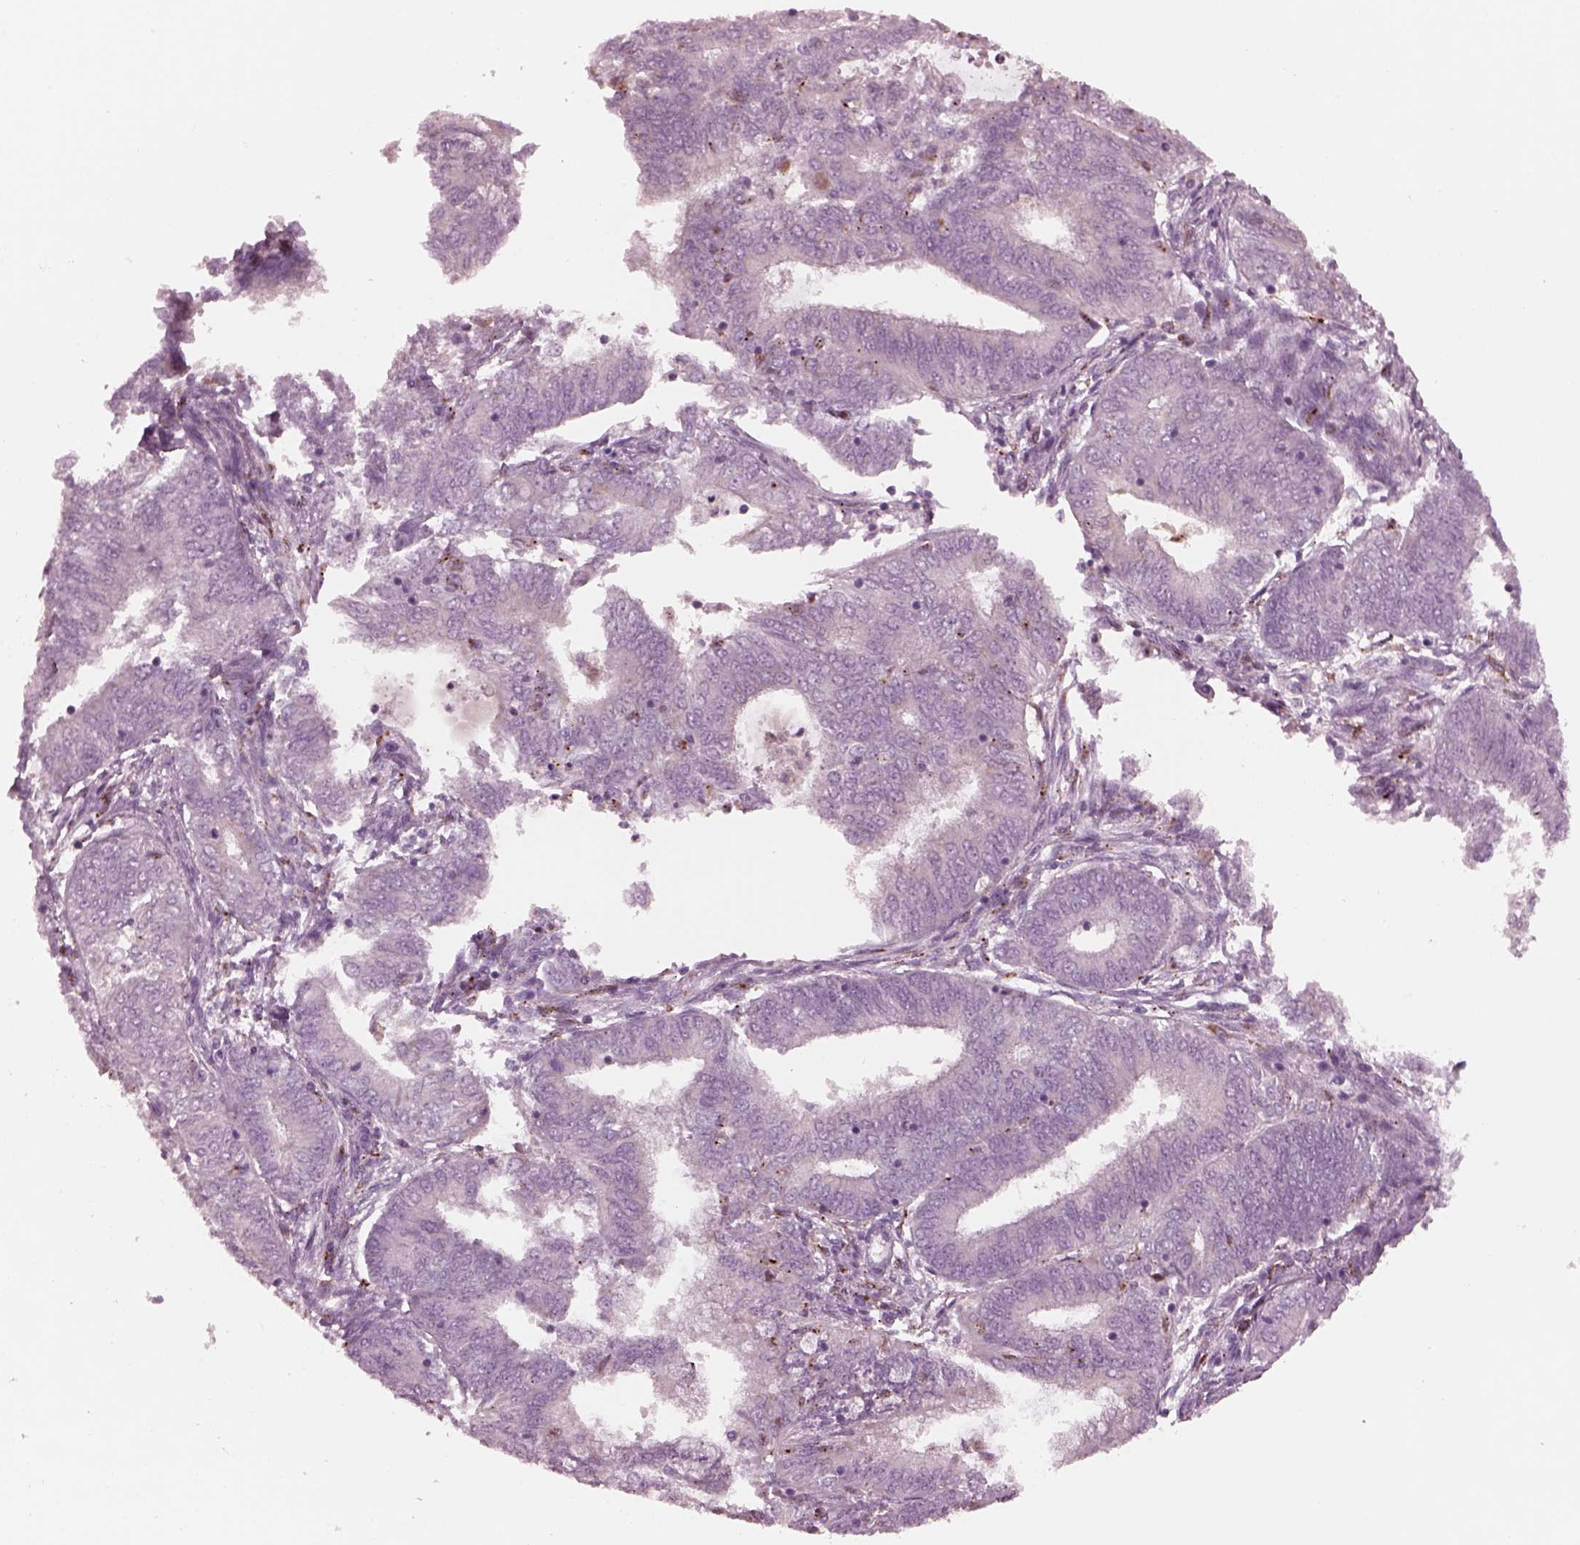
{"staining": {"intensity": "negative", "quantity": "none", "location": "none"}, "tissue": "endometrial cancer", "cell_type": "Tumor cells", "image_type": "cancer", "snomed": [{"axis": "morphology", "description": "Adenocarcinoma, NOS"}, {"axis": "topography", "description": "Endometrium"}], "caption": "Immunohistochemistry image of endometrial adenocarcinoma stained for a protein (brown), which exhibits no expression in tumor cells. Brightfield microscopy of IHC stained with DAB (3,3'-diaminobenzidine) (brown) and hematoxylin (blue), captured at high magnification.", "gene": "SLAMF8", "patient": {"sex": "female", "age": 62}}